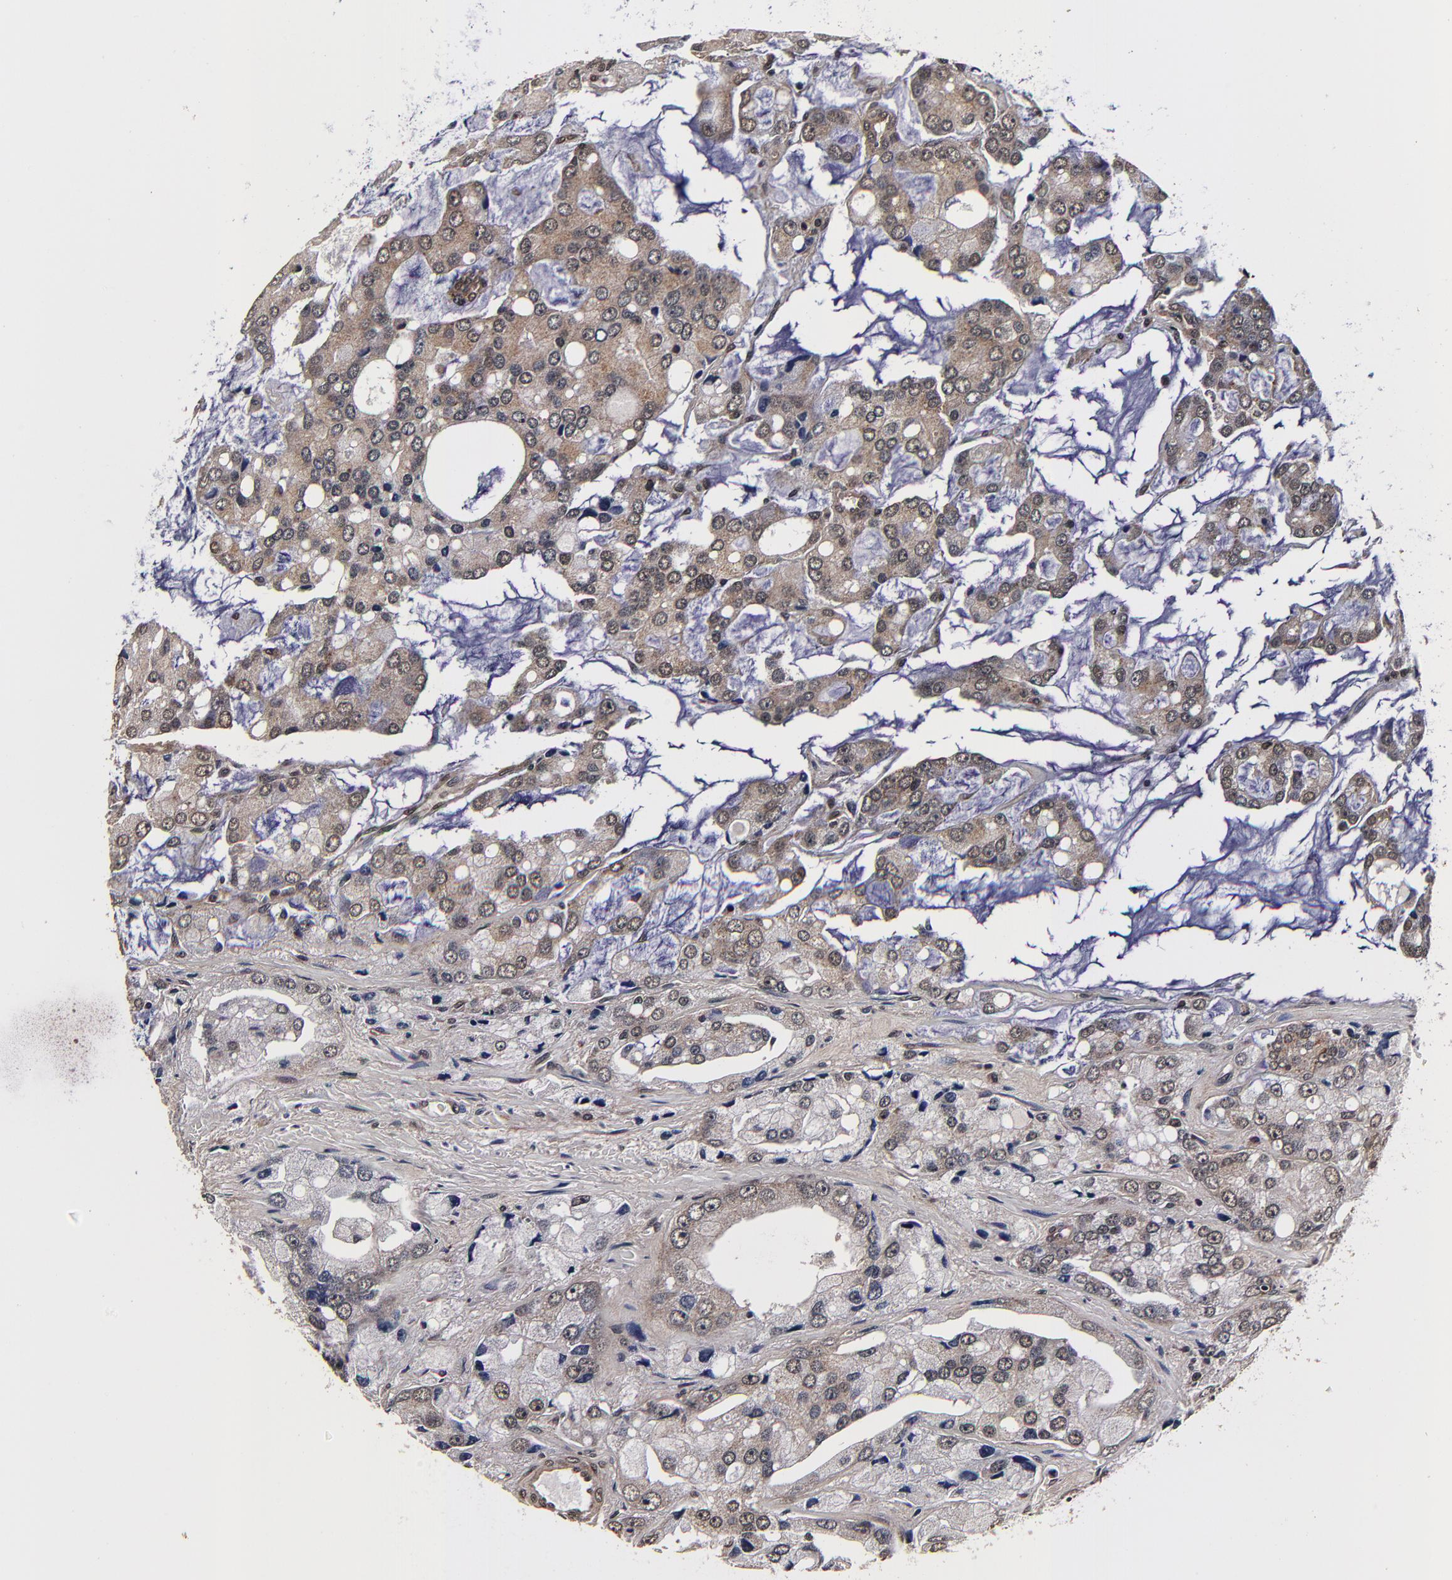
{"staining": {"intensity": "weak", "quantity": "25%-75%", "location": "cytoplasmic/membranous,nuclear"}, "tissue": "prostate cancer", "cell_type": "Tumor cells", "image_type": "cancer", "snomed": [{"axis": "morphology", "description": "Adenocarcinoma, High grade"}, {"axis": "topography", "description": "Prostate"}], "caption": "Immunohistochemical staining of human adenocarcinoma (high-grade) (prostate) shows weak cytoplasmic/membranous and nuclear protein positivity in about 25%-75% of tumor cells.", "gene": "MMP15", "patient": {"sex": "male", "age": 67}}